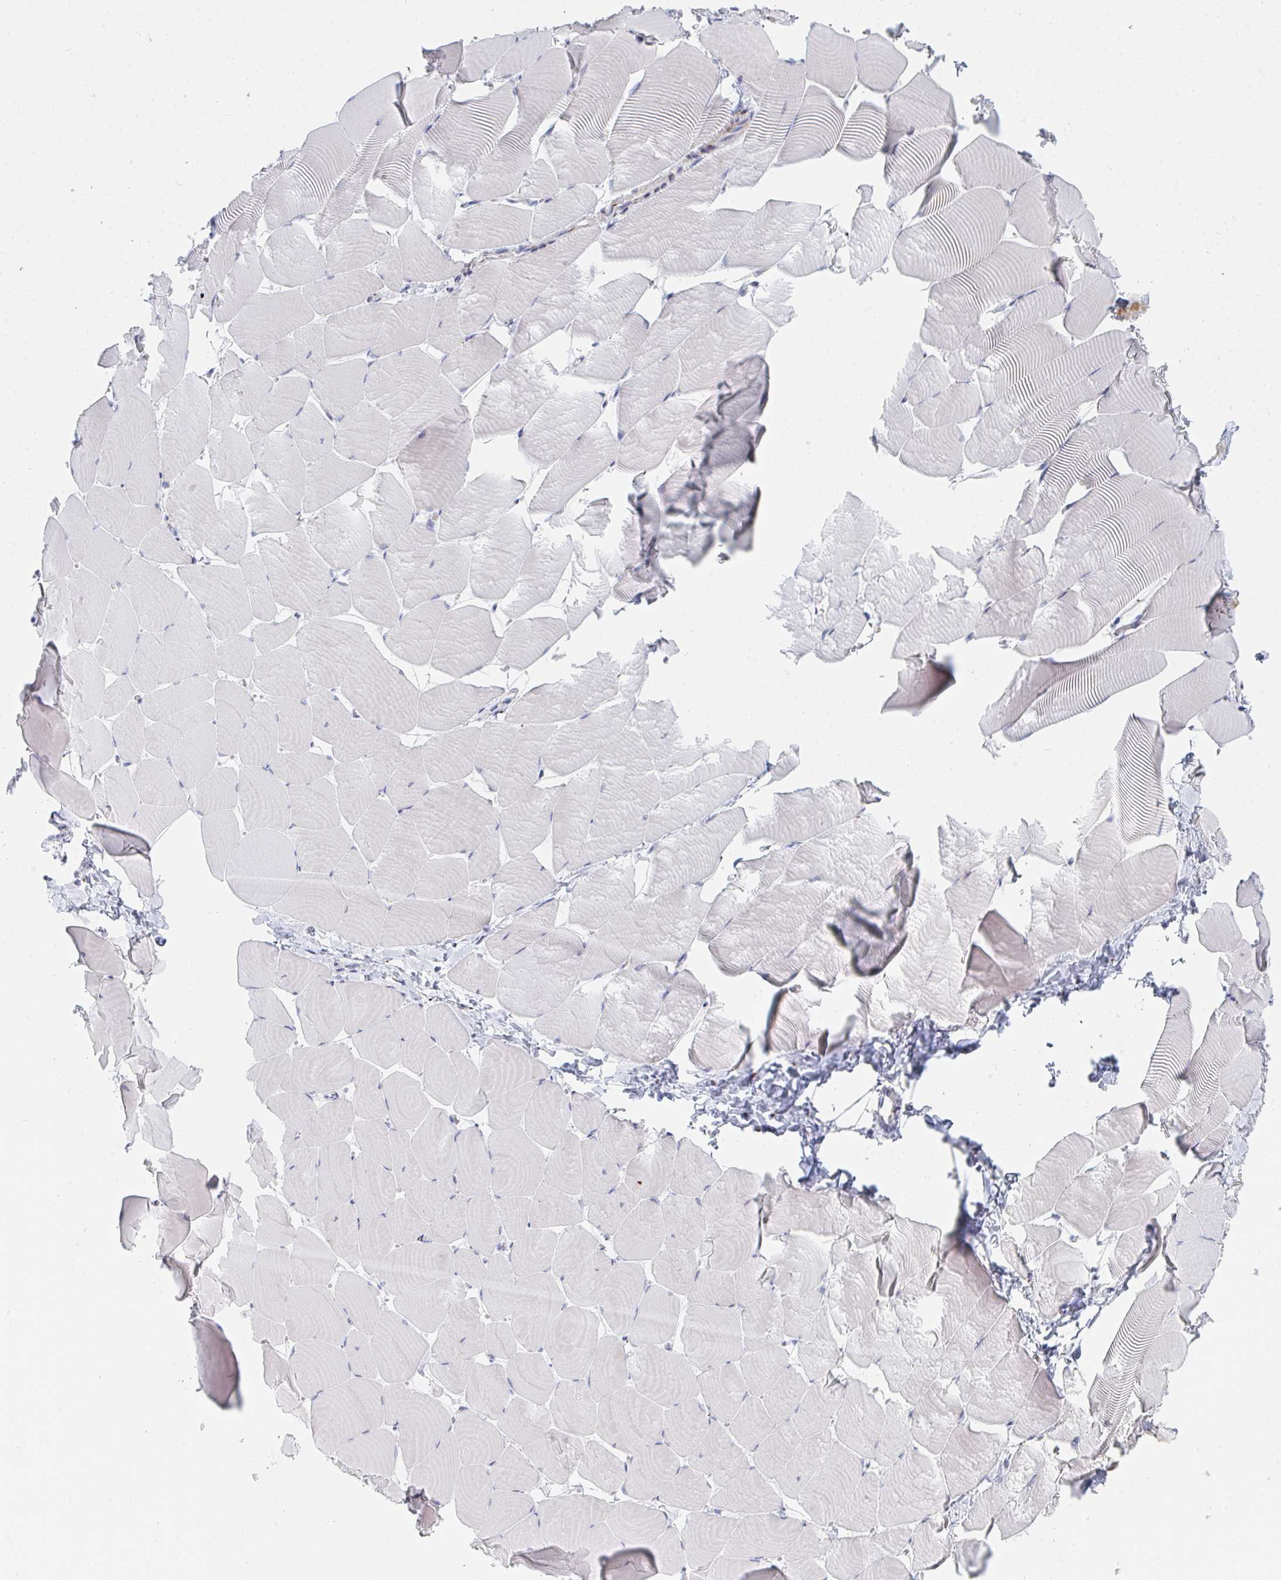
{"staining": {"intensity": "weak", "quantity": "<25%", "location": "cytoplasmic/membranous"}, "tissue": "skeletal muscle", "cell_type": "Myocytes", "image_type": "normal", "snomed": [{"axis": "morphology", "description": "Normal tissue, NOS"}, {"axis": "topography", "description": "Skeletal muscle"}], "caption": "Myocytes are negative for brown protein staining in benign skeletal muscle. (DAB (3,3'-diaminobenzidine) immunohistochemistry with hematoxylin counter stain).", "gene": "PSMG1", "patient": {"sex": "male", "age": 25}}